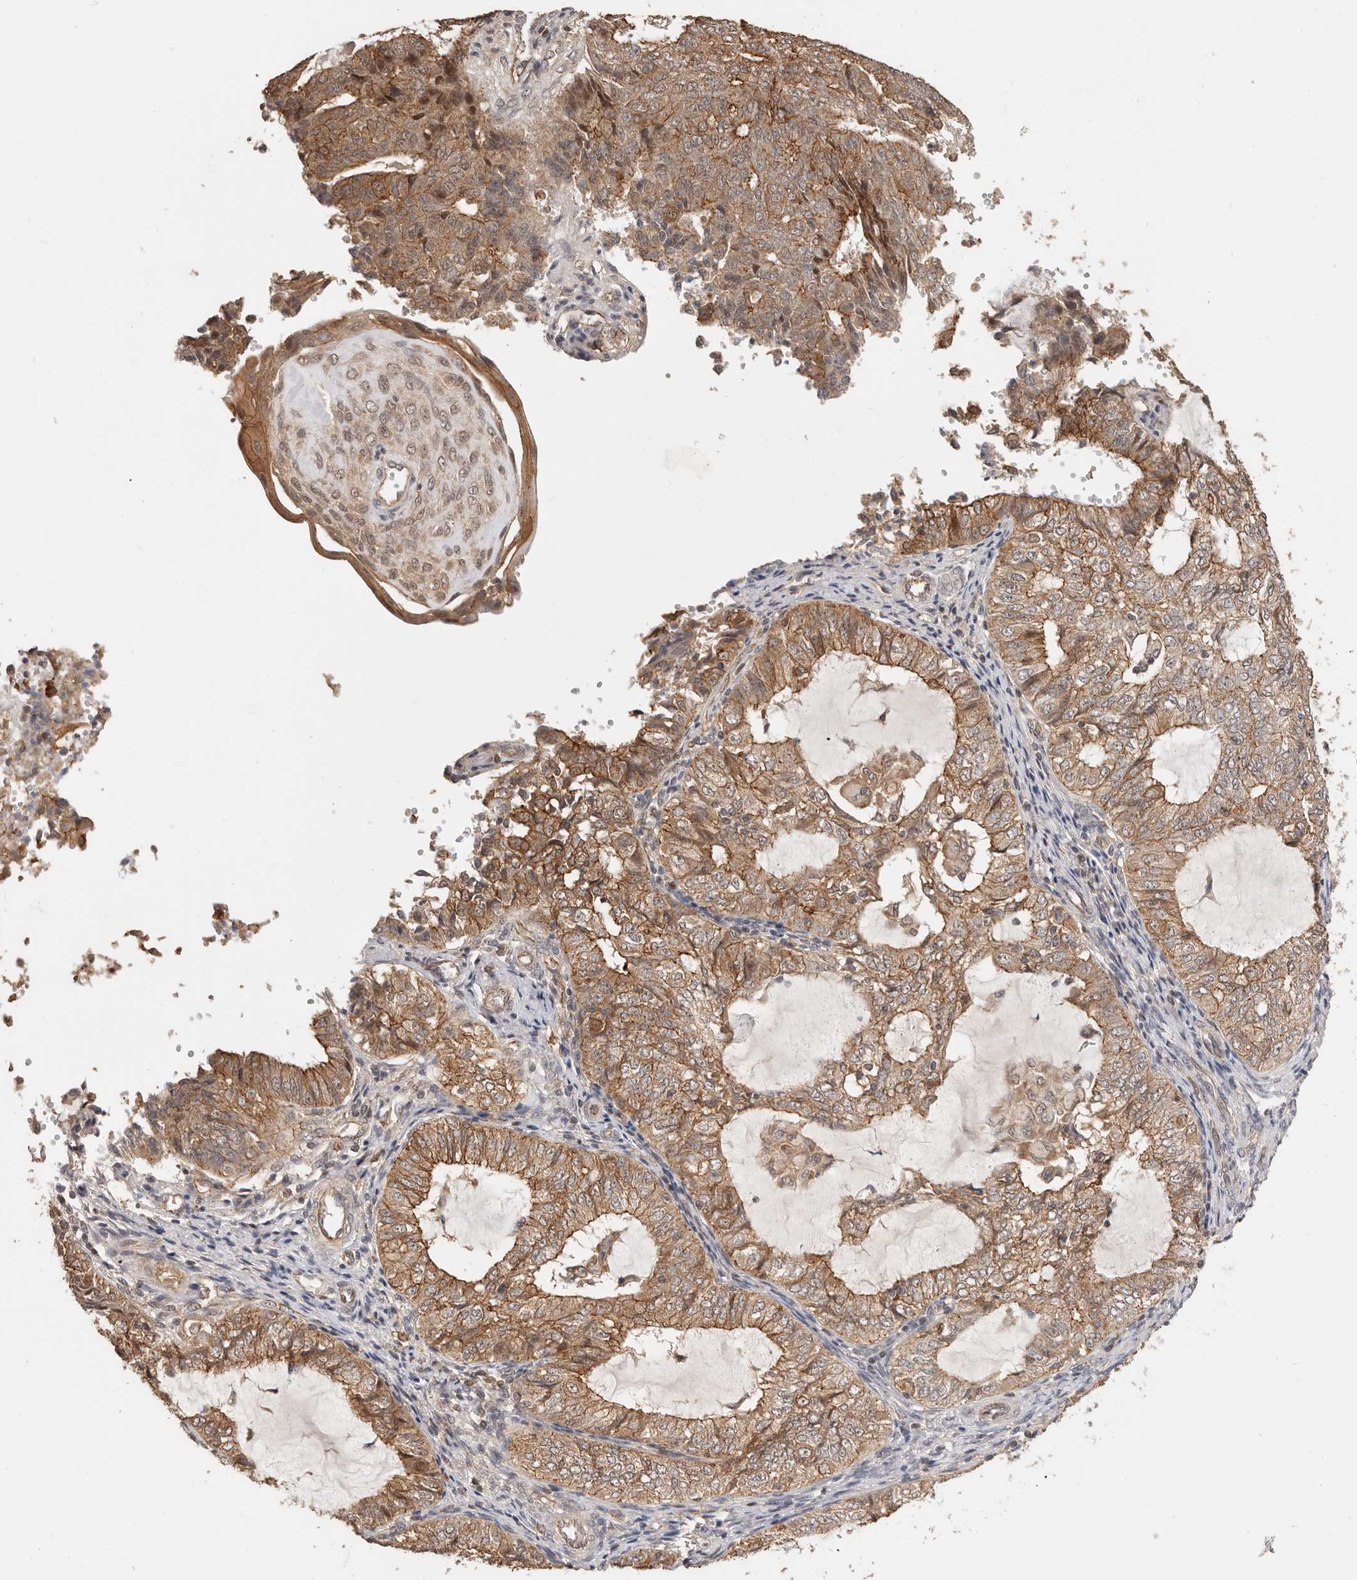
{"staining": {"intensity": "moderate", "quantity": ">75%", "location": "cytoplasmic/membranous"}, "tissue": "endometrial cancer", "cell_type": "Tumor cells", "image_type": "cancer", "snomed": [{"axis": "morphology", "description": "Adenocarcinoma, NOS"}, {"axis": "topography", "description": "Endometrium"}], "caption": "This photomicrograph shows IHC staining of adenocarcinoma (endometrial), with medium moderate cytoplasmic/membranous staining in approximately >75% of tumor cells.", "gene": "AFDN", "patient": {"sex": "female", "age": 32}}